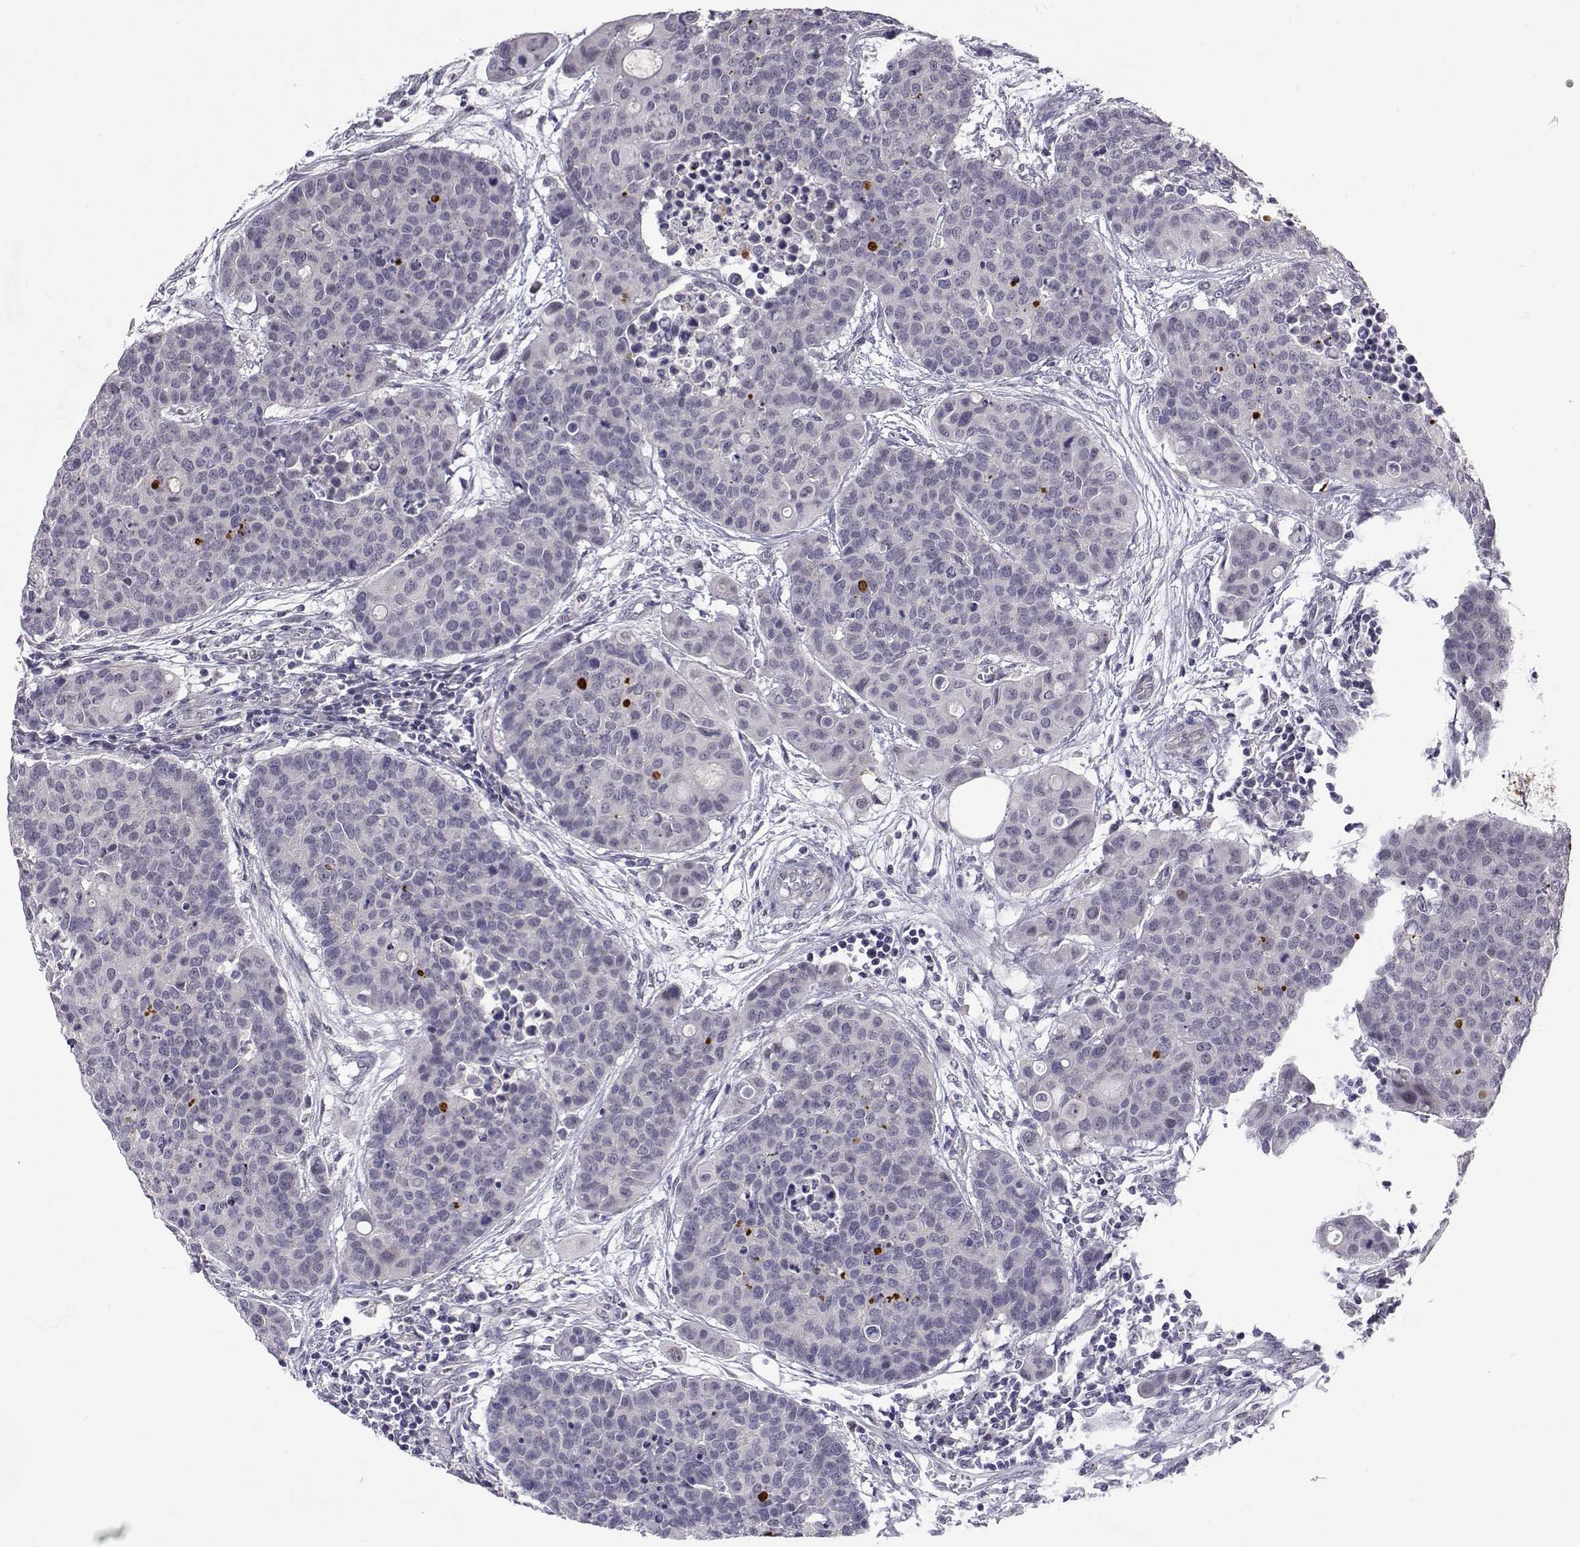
{"staining": {"intensity": "negative", "quantity": "none", "location": "none"}, "tissue": "carcinoid", "cell_type": "Tumor cells", "image_type": "cancer", "snomed": [{"axis": "morphology", "description": "Carcinoid, malignant, NOS"}, {"axis": "topography", "description": "Colon"}], "caption": "An immunohistochemistry photomicrograph of carcinoid (malignant) is shown. There is no staining in tumor cells of carcinoid (malignant). (Brightfield microscopy of DAB (3,3'-diaminobenzidine) immunohistochemistry (IHC) at high magnification).", "gene": "SLC6A3", "patient": {"sex": "male", "age": 81}}